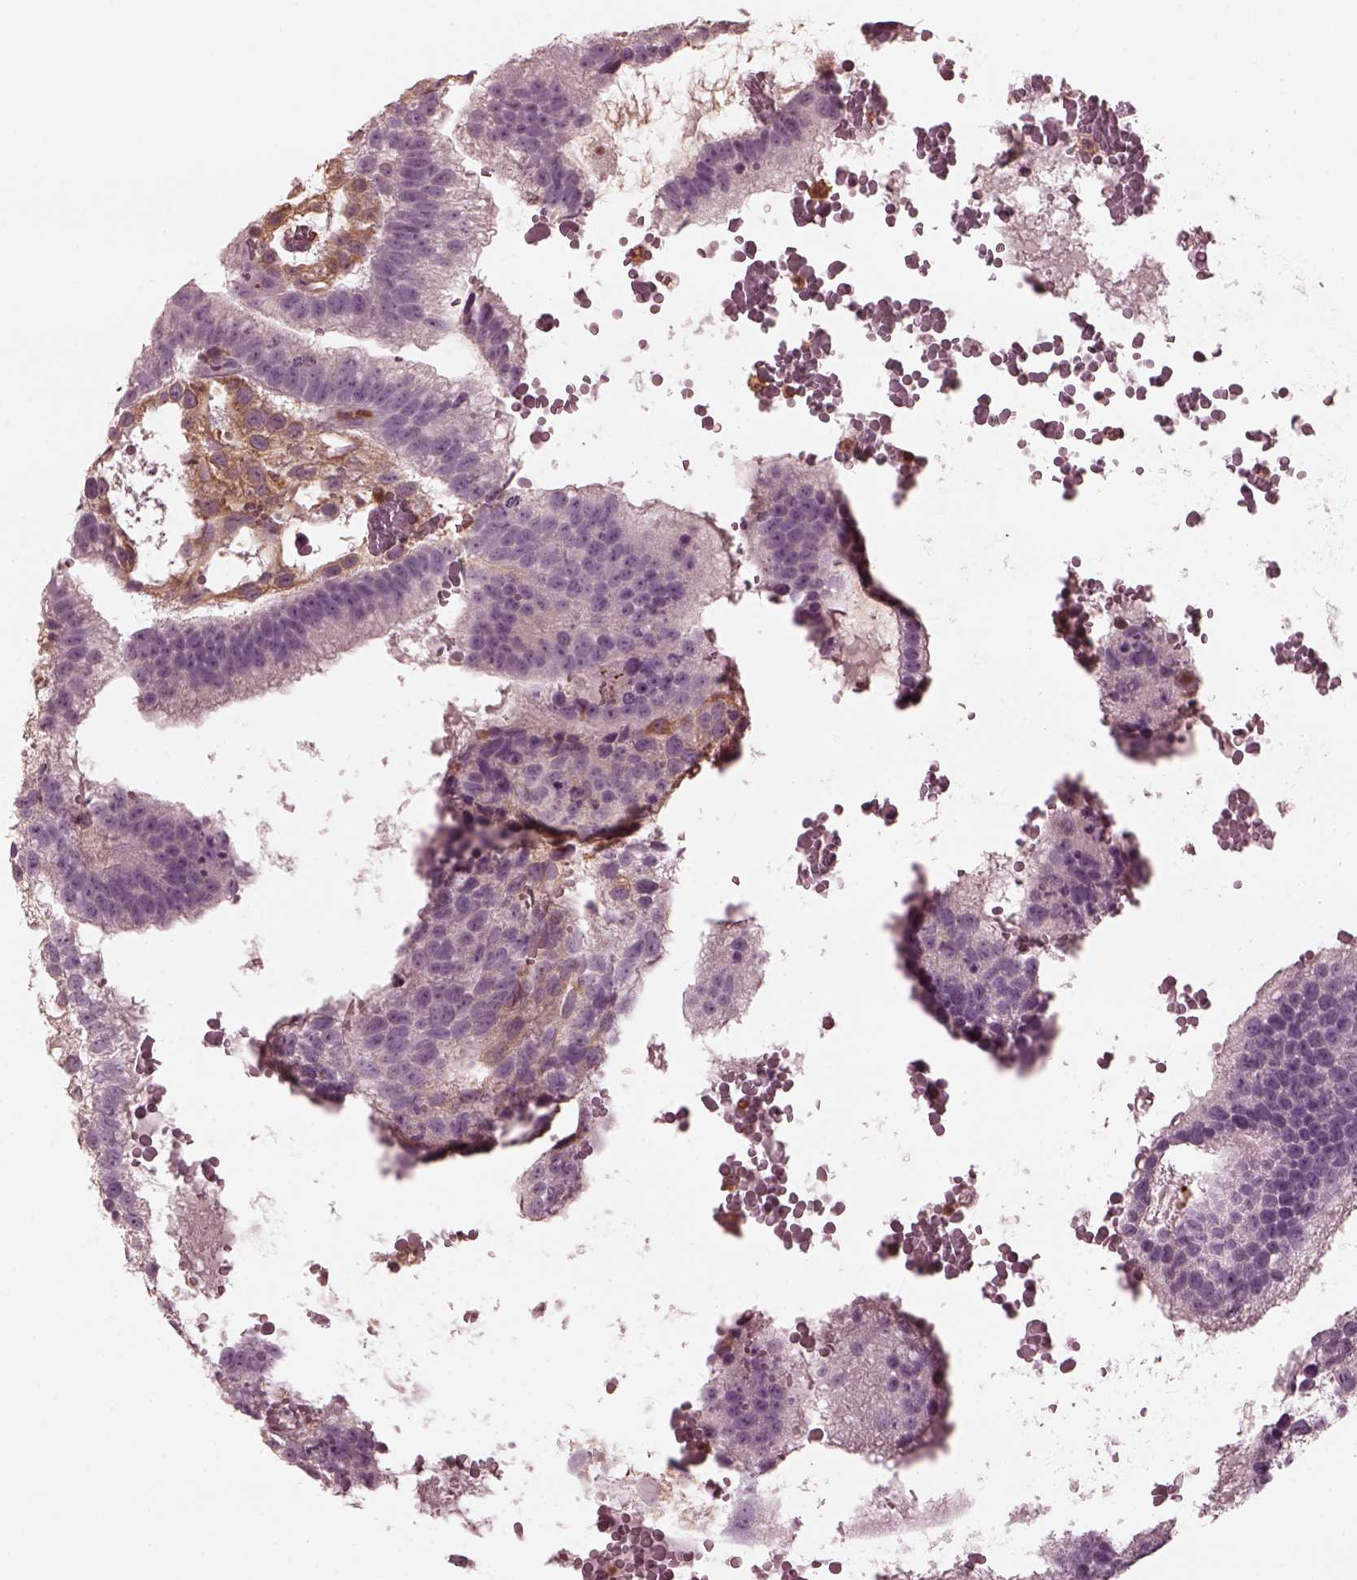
{"staining": {"intensity": "negative", "quantity": "none", "location": "none"}, "tissue": "testis cancer", "cell_type": "Tumor cells", "image_type": "cancer", "snomed": [{"axis": "morphology", "description": "Normal tissue, NOS"}, {"axis": "morphology", "description": "Carcinoma, Embryonal, NOS"}, {"axis": "topography", "description": "Testis"}, {"axis": "topography", "description": "Epididymis"}], "caption": "Human testis cancer stained for a protein using immunohistochemistry exhibits no staining in tumor cells.", "gene": "PSTPIP2", "patient": {"sex": "male", "age": 32}}